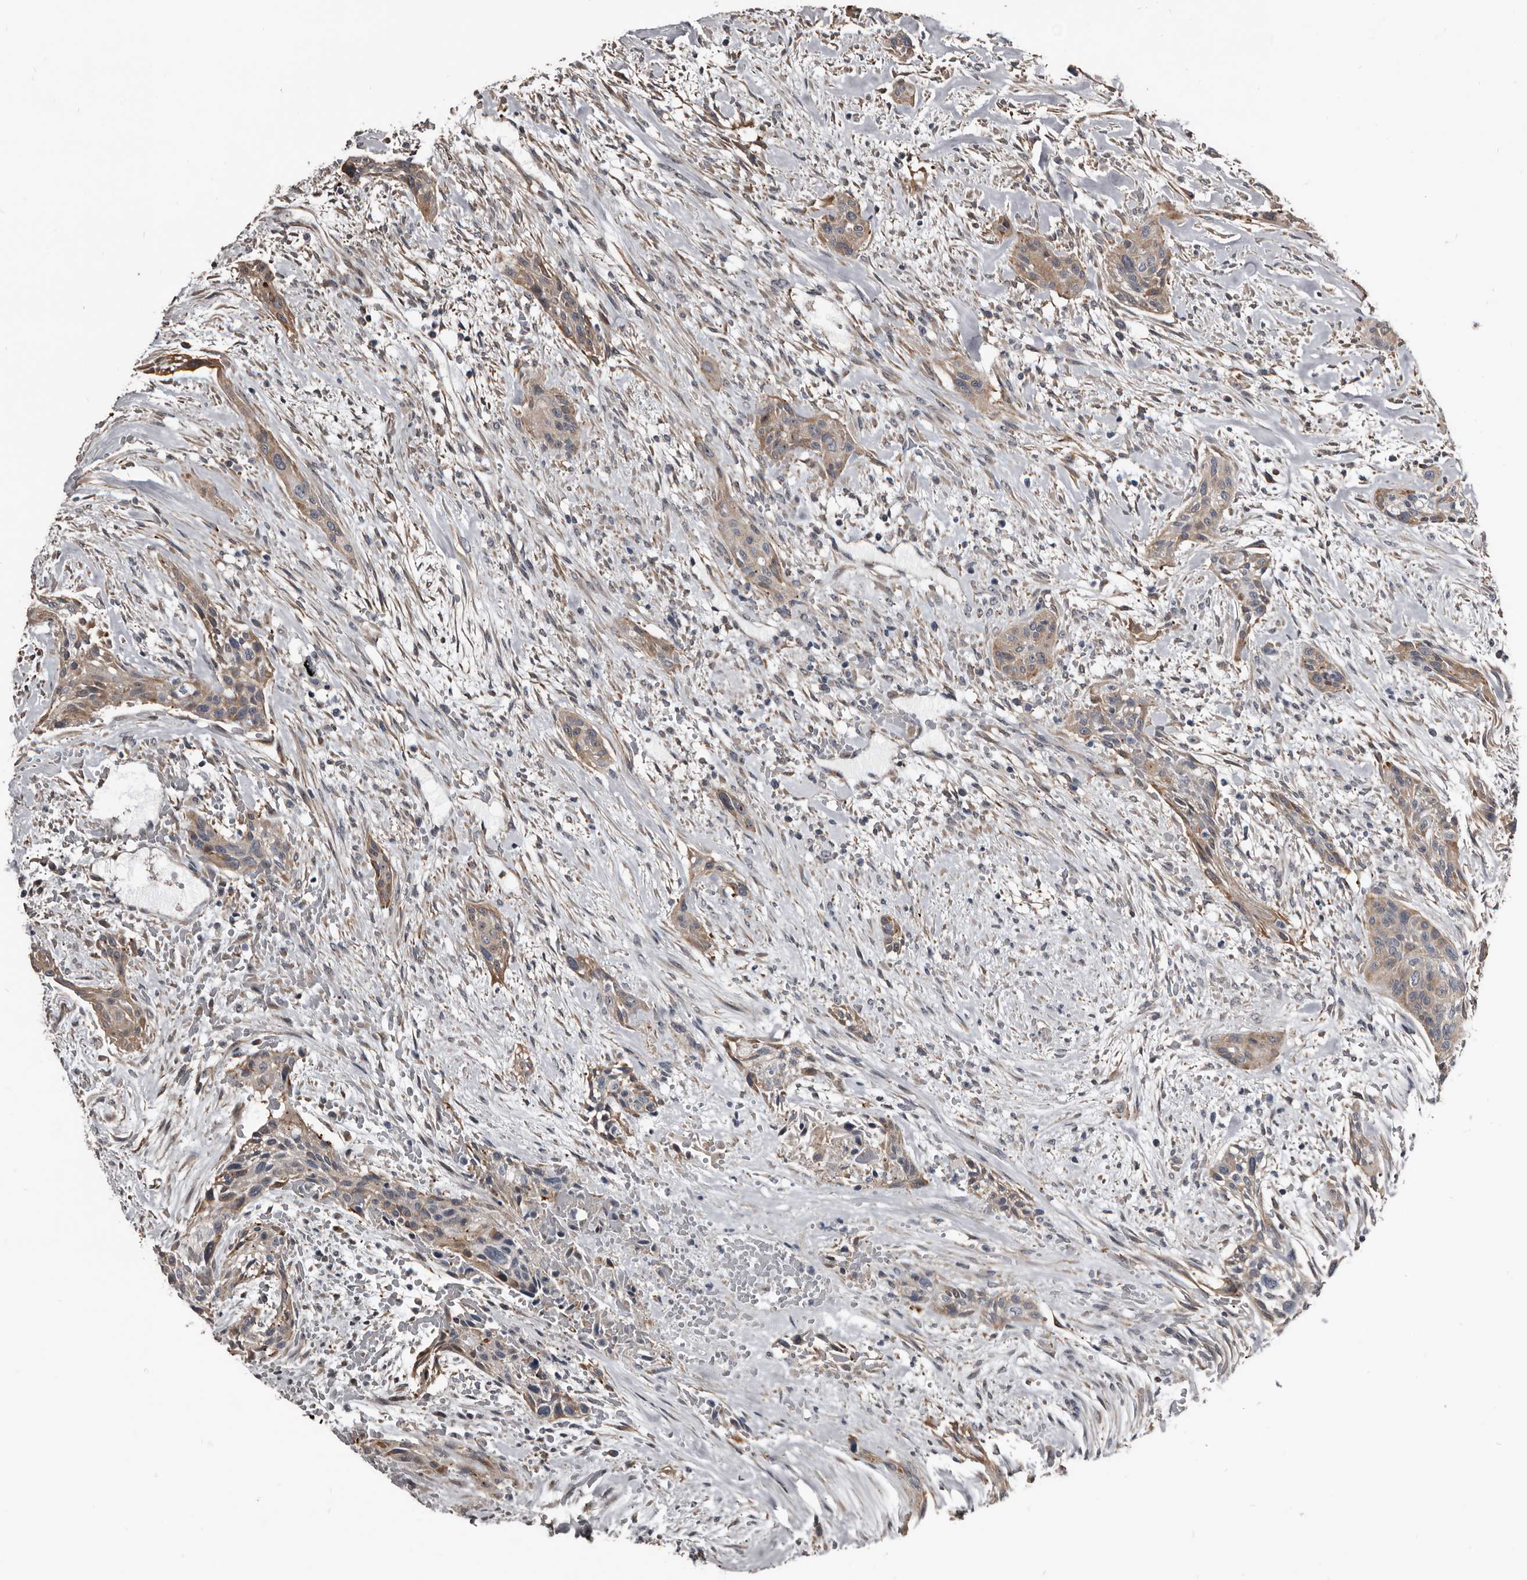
{"staining": {"intensity": "weak", "quantity": "25%-75%", "location": "cytoplasmic/membranous"}, "tissue": "urothelial cancer", "cell_type": "Tumor cells", "image_type": "cancer", "snomed": [{"axis": "morphology", "description": "Urothelial carcinoma, High grade"}, {"axis": "topography", "description": "Urinary bladder"}], "caption": "A brown stain shows weak cytoplasmic/membranous expression of a protein in human urothelial cancer tumor cells. The staining was performed using DAB (3,3'-diaminobenzidine) to visualize the protein expression in brown, while the nuclei were stained in blue with hematoxylin (Magnification: 20x).", "gene": "DHPS", "patient": {"sex": "male", "age": 35}}